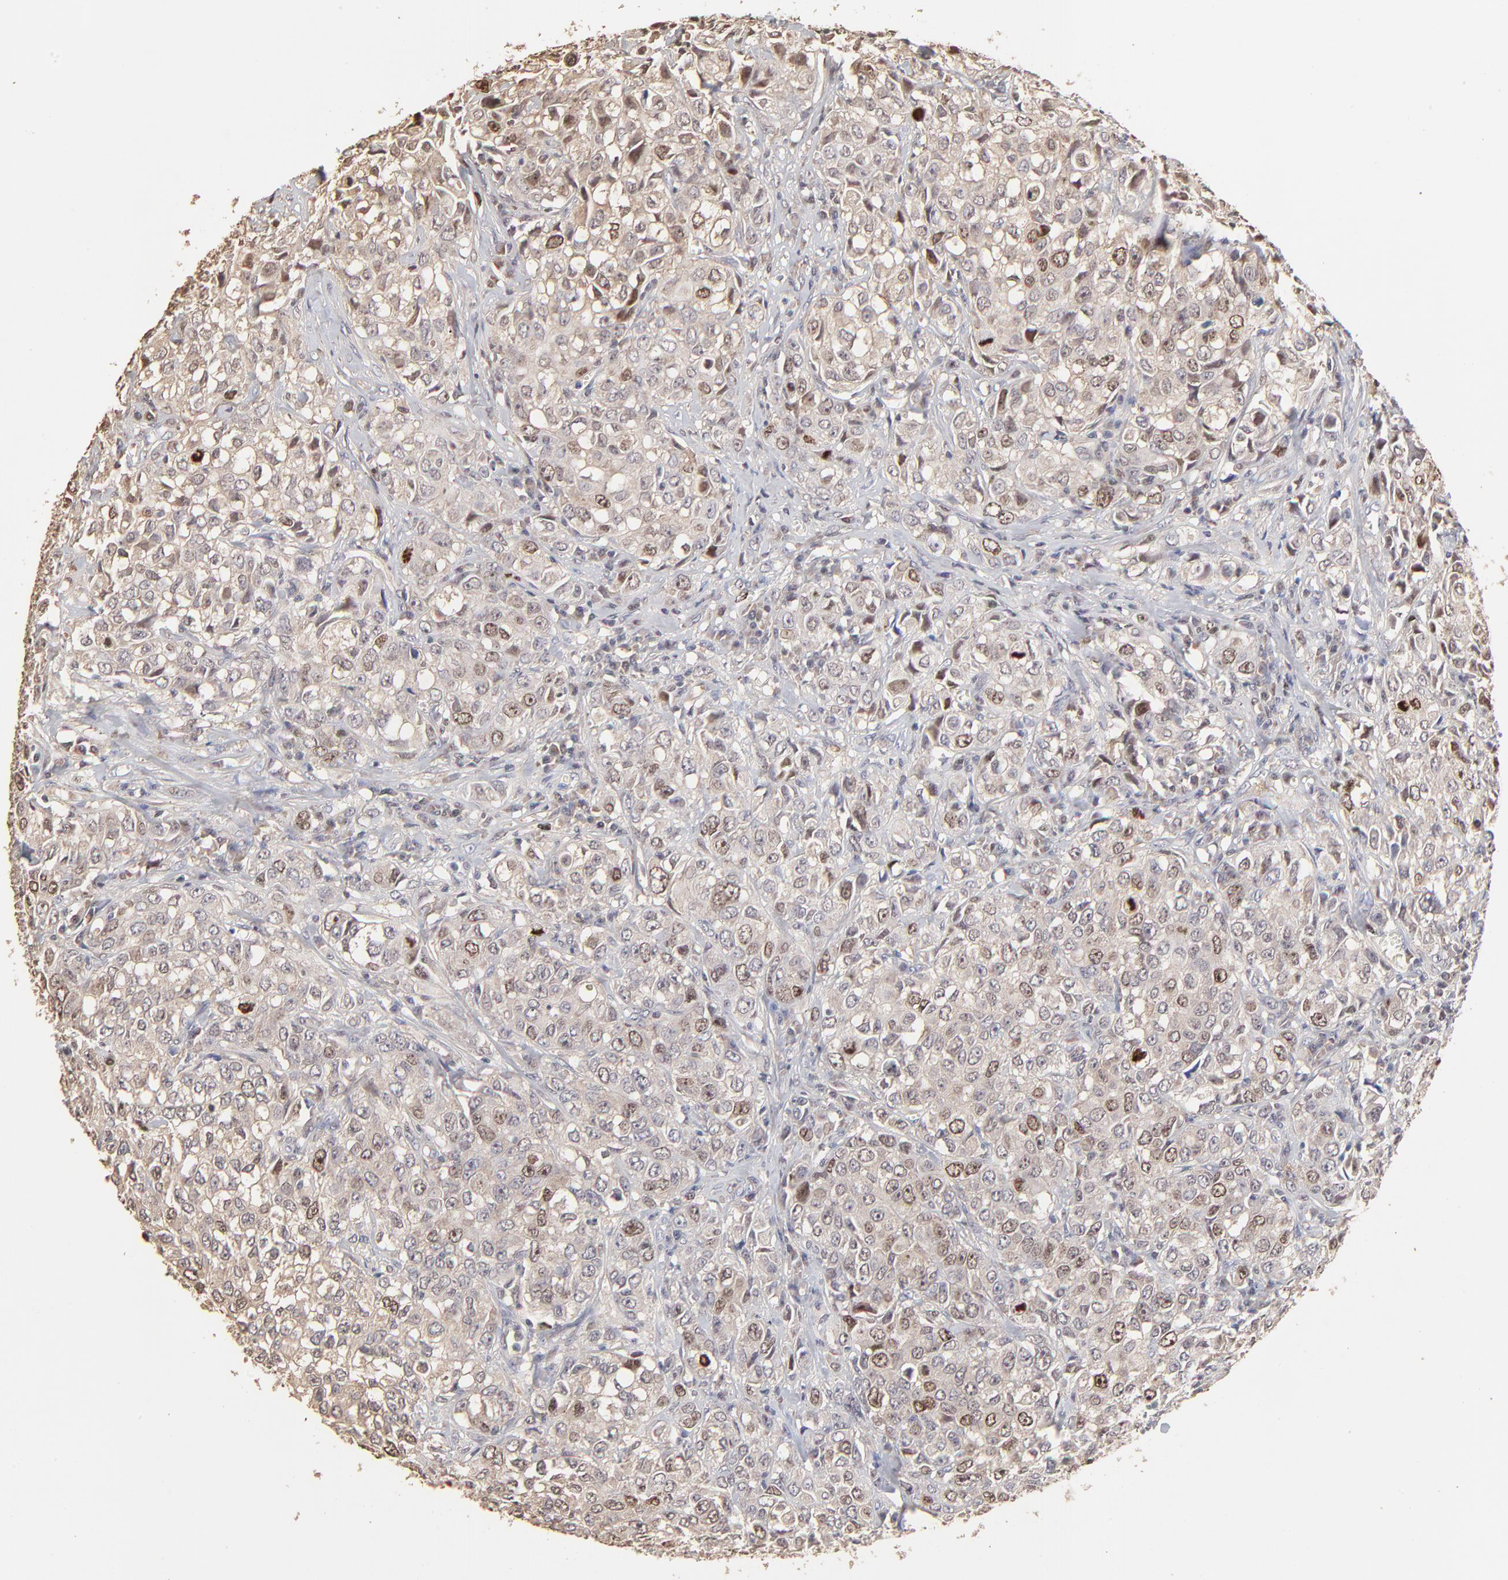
{"staining": {"intensity": "moderate", "quantity": "<25%", "location": "cytoplasmic/membranous,nuclear"}, "tissue": "urothelial cancer", "cell_type": "Tumor cells", "image_type": "cancer", "snomed": [{"axis": "morphology", "description": "Urothelial carcinoma, High grade"}, {"axis": "topography", "description": "Urinary bladder"}], "caption": "Human urothelial cancer stained with a protein marker reveals moderate staining in tumor cells.", "gene": "BIRC5", "patient": {"sex": "female", "age": 75}}